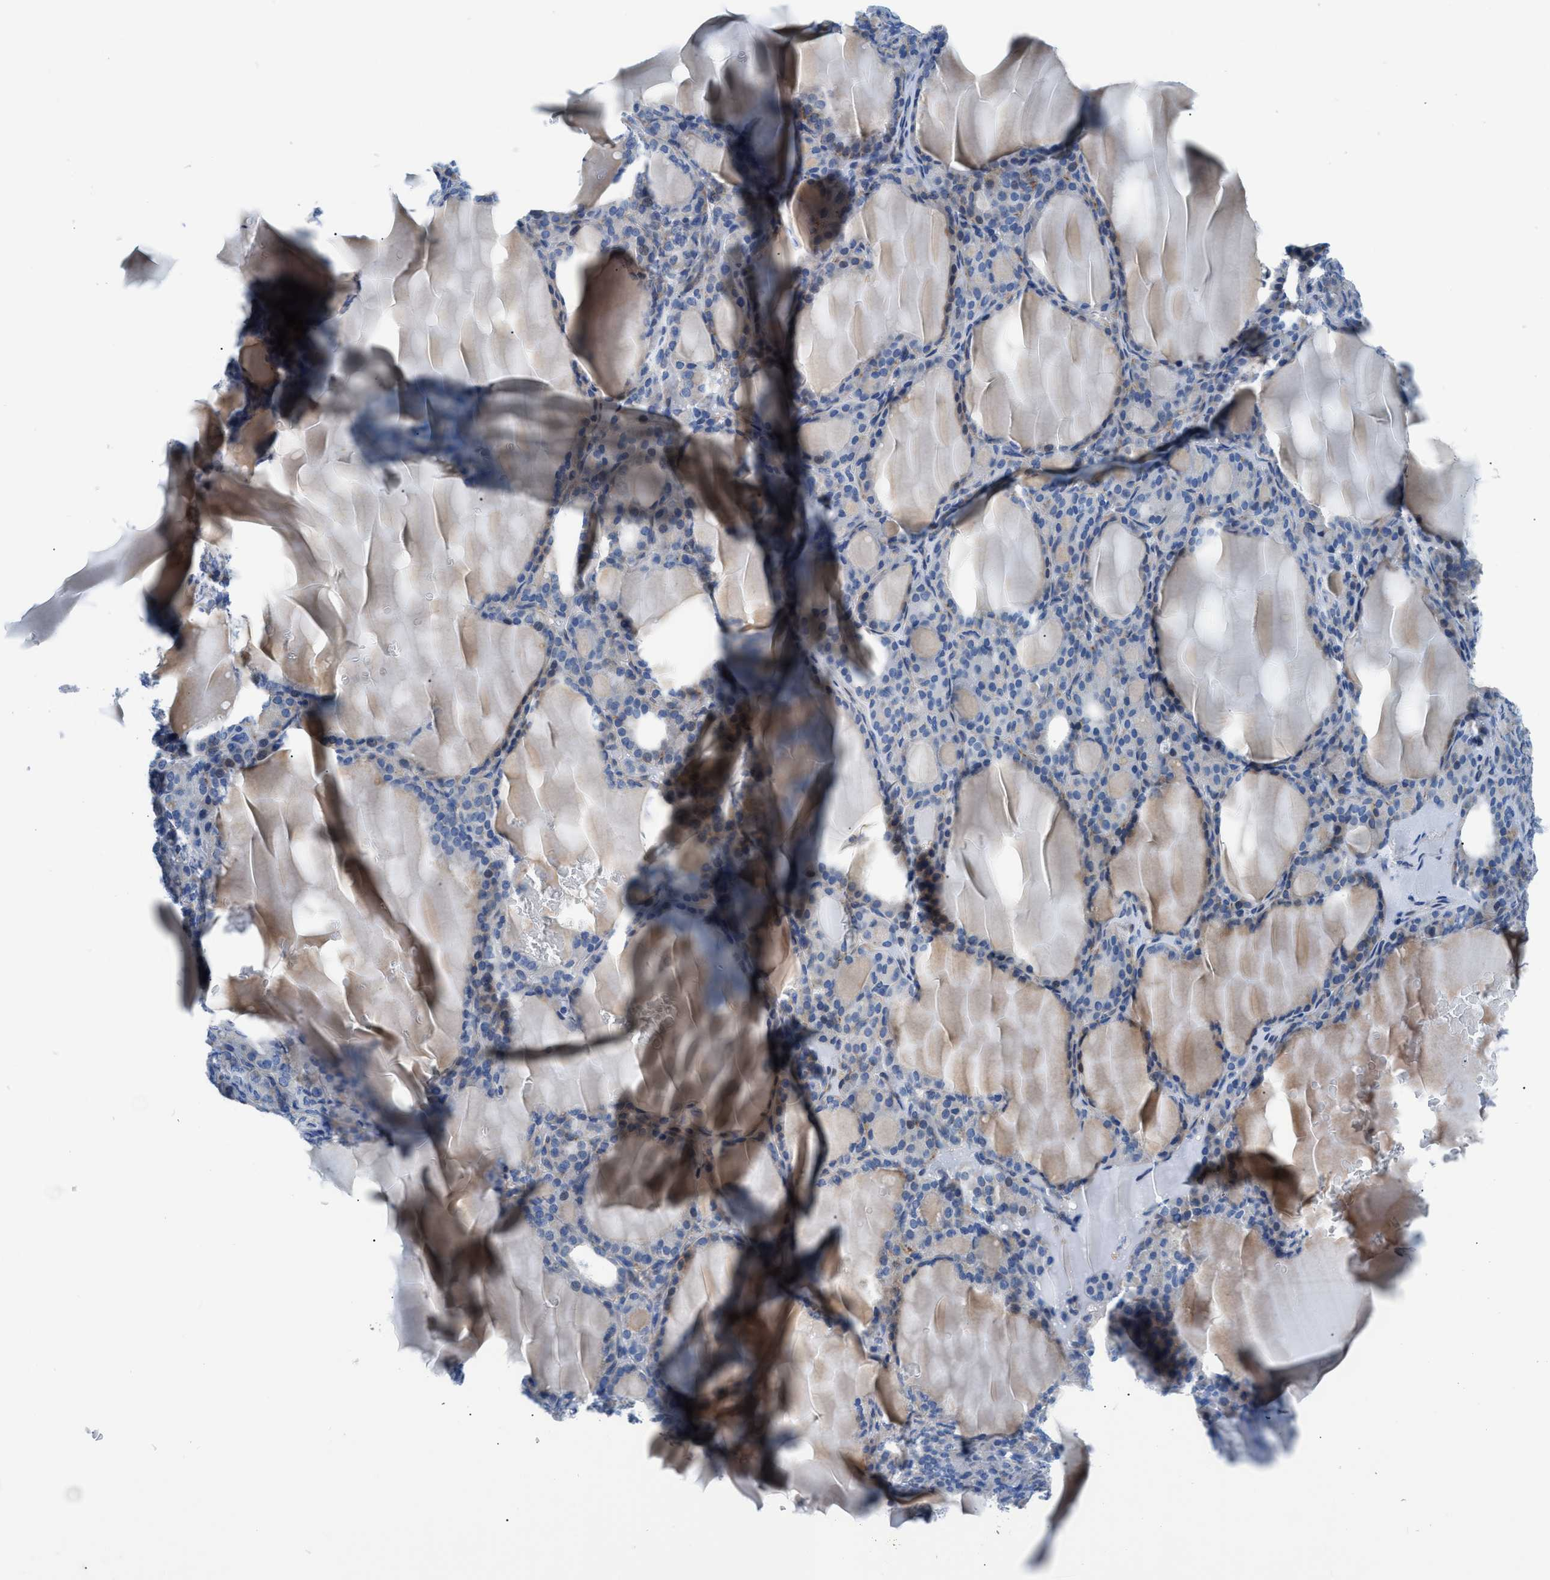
{"staining": {"intensity": "weak", "quantity": "<25%", "location": "cytoplasmic/membranous"}, "tissue": "thyroid gland", "cell_type": "Glandular cells", "image_type": "normal", "snomed": [{"axis": "morphology", "description": "Normal tissue, NOS"}, {"axis": "topography", "description": "Thyroid gland"}], "caption": "IHC of normal thyroid gland displays no expression in glandular cells.", "gene": "UAP1", "patient": {"sex": "female", "age": 28}}